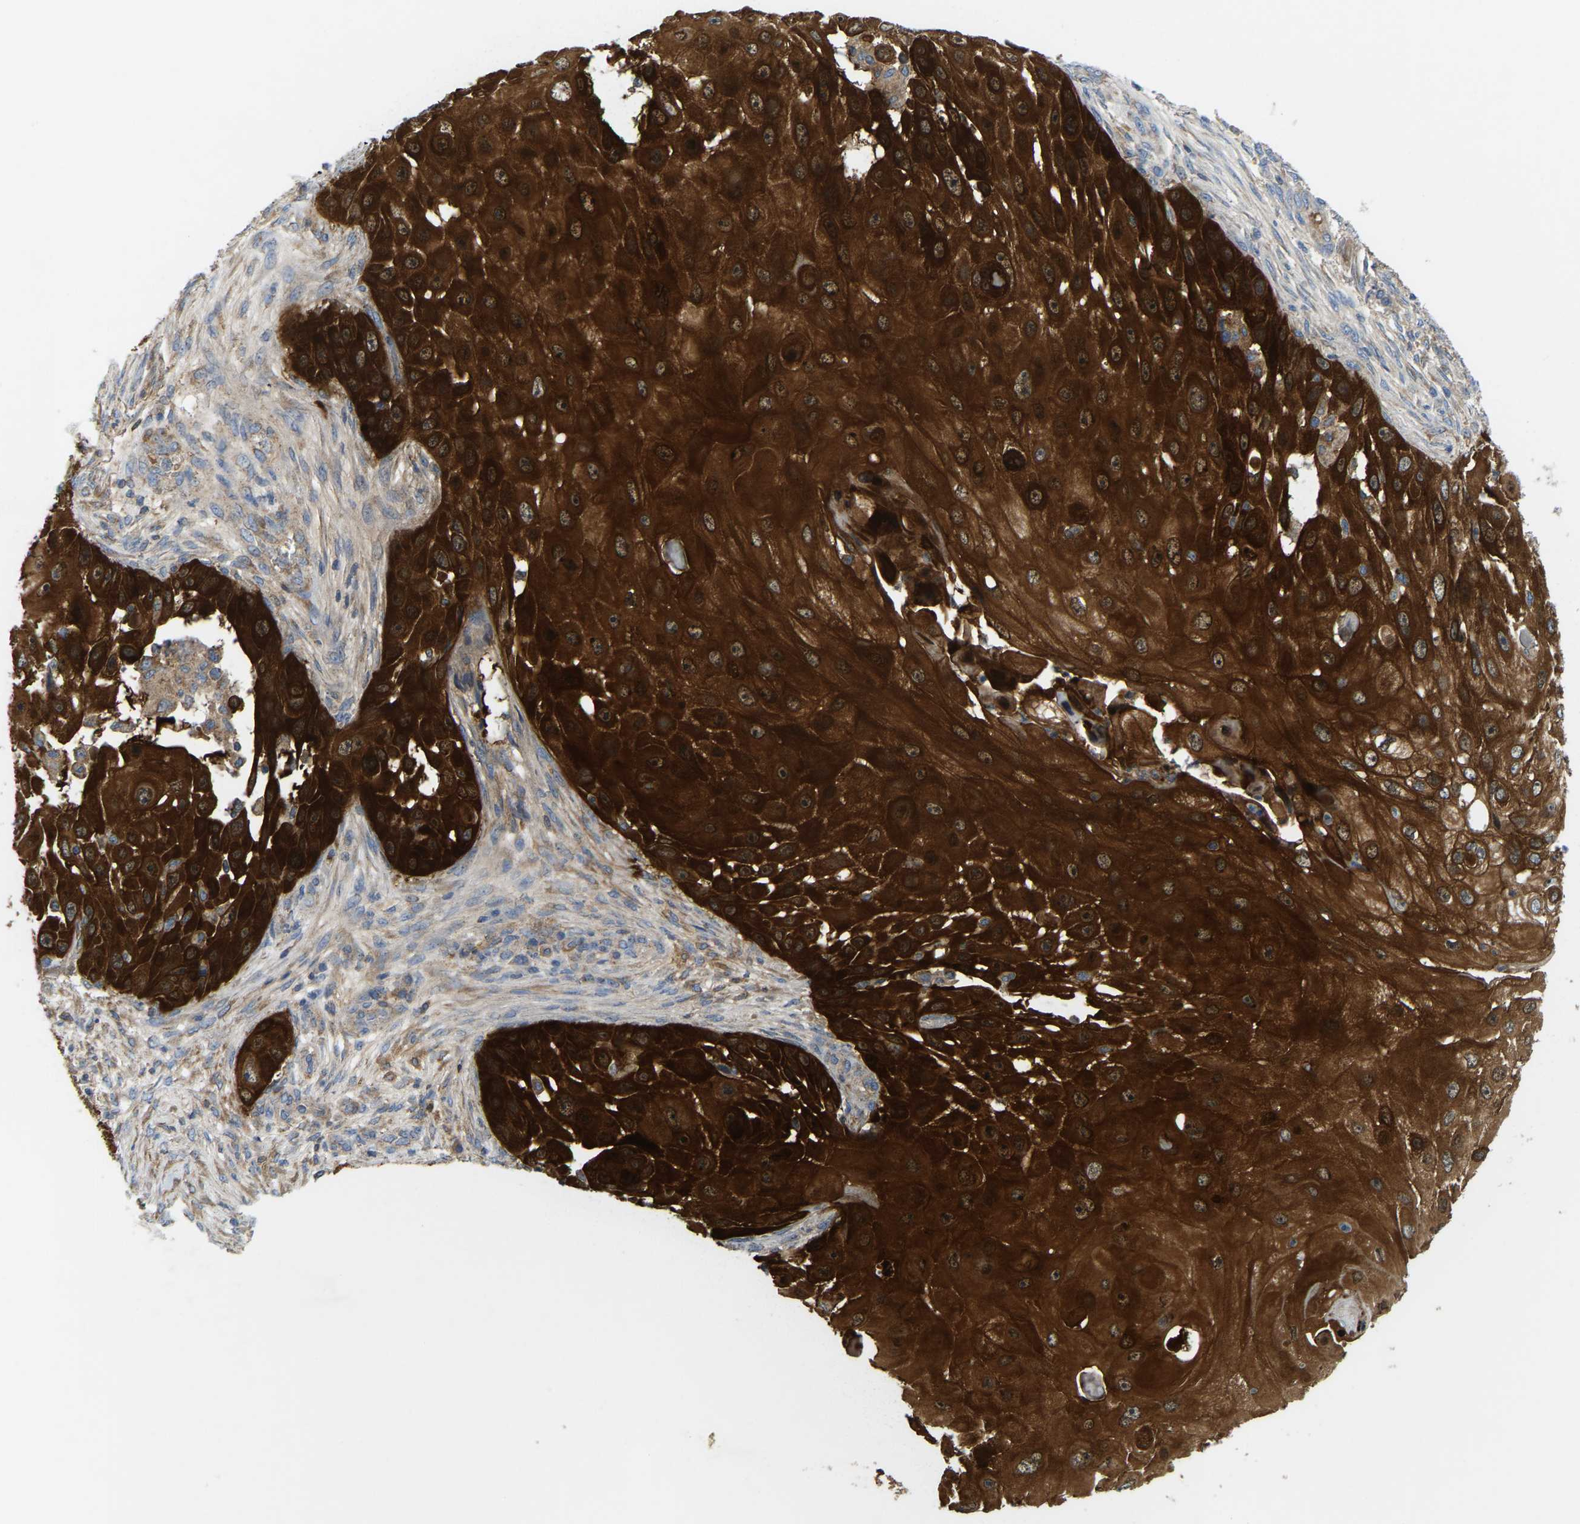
{"staining": {"intensity": "strong", "quantity": ">75%", "location": "cytoplasmic/membranous"}, "tissue": "skin cancer", "cell_type": "Tumor cells", "image_type": "cancer", "snomed": [{"axis": "morphology", "description": "Squamous cell carcinoma, NOS"}, {"axis": "topography", "description": "Skin"}], "caption": "Protein positivity by immunohistochemistry (IHC) shows strong cytoplasmic/membranous expression in approximately >75% of tumor cells in skin cancer. The protein is stained brown, and the nuclei are stained in blue (DAB IHC with brightfield microscopy, high magnification).", "gene": "SERPINB5", "patient": {"sex": "female", "age": 44}}